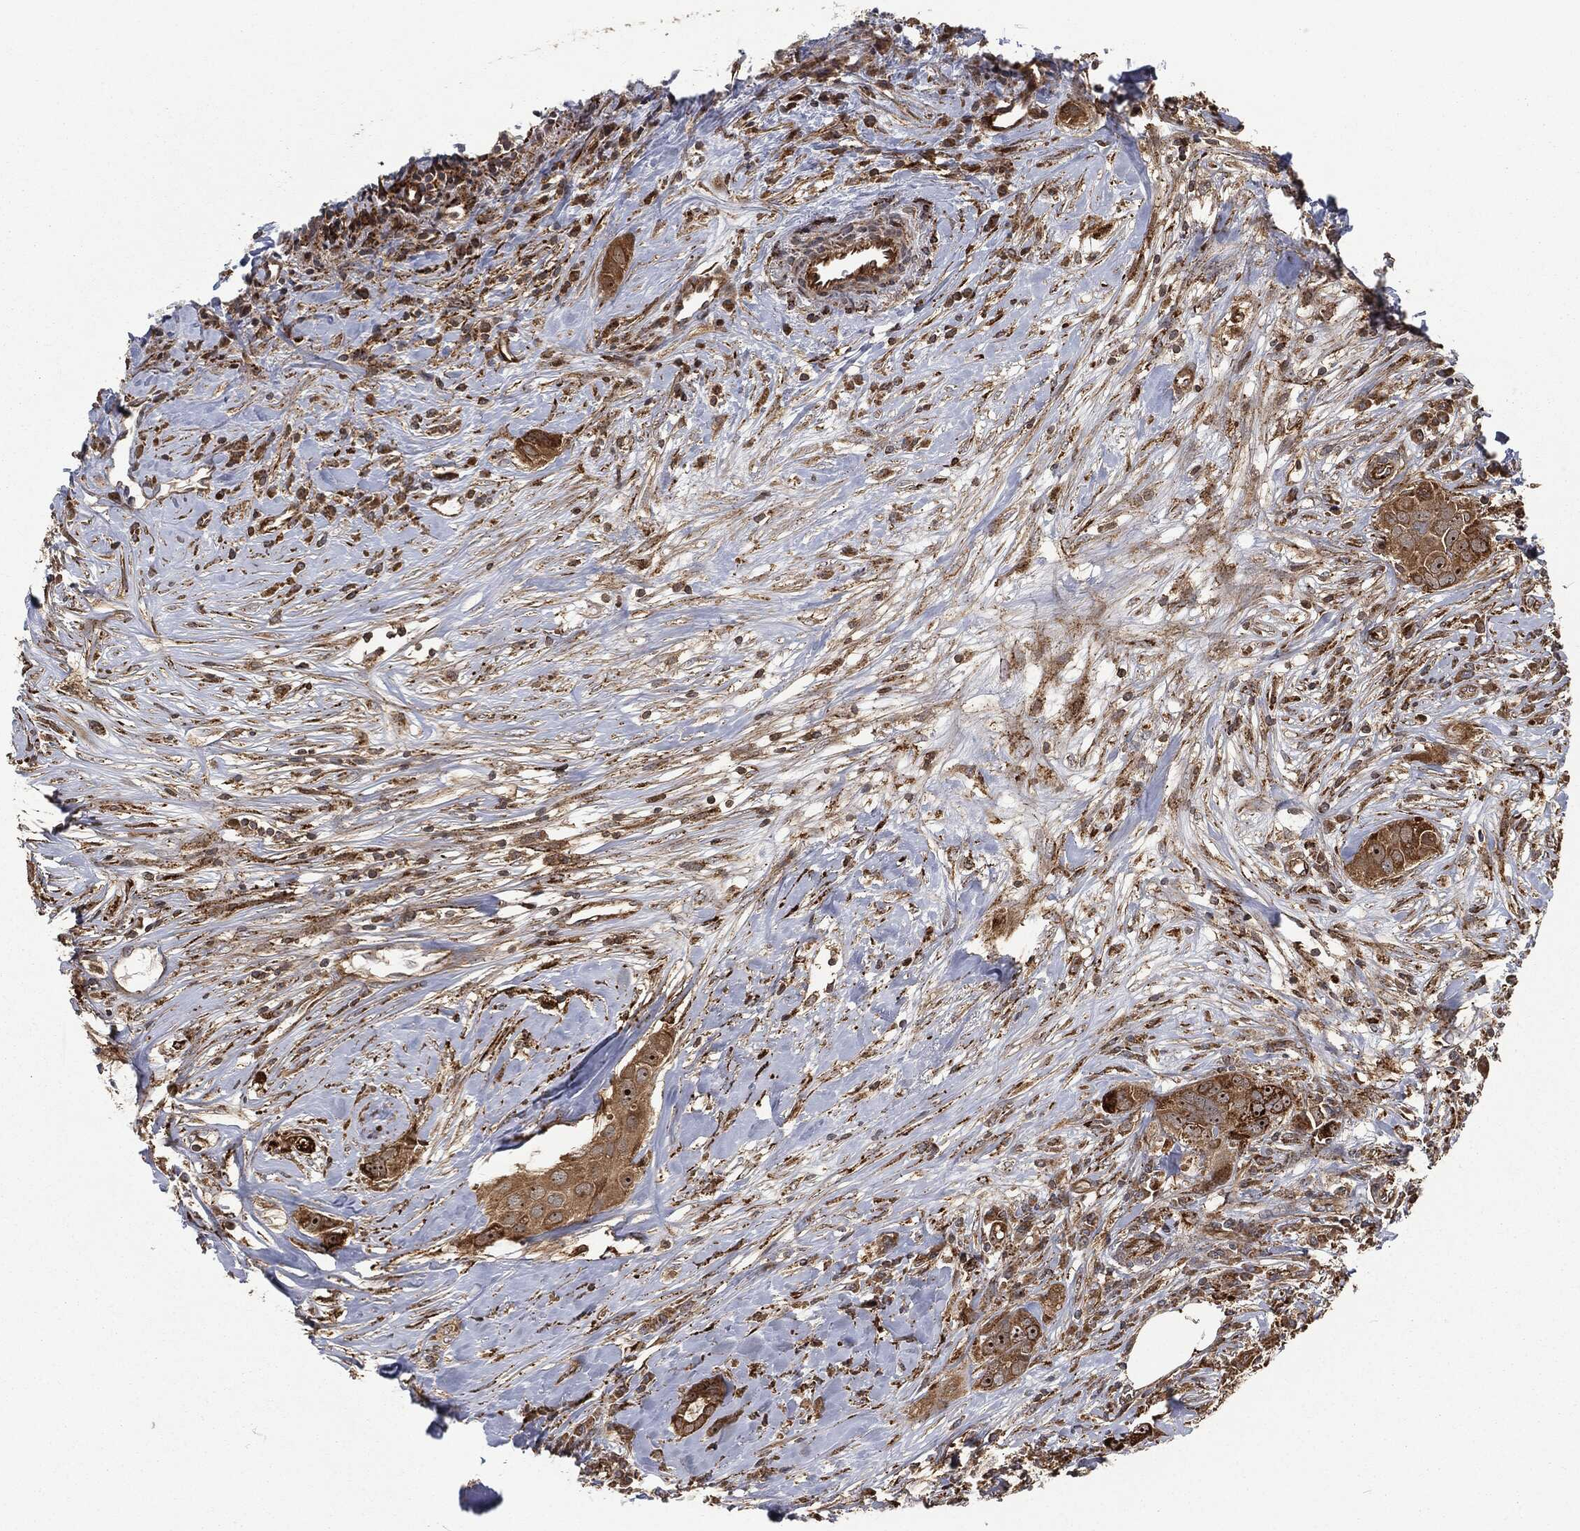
{"staining": {"intensity": "moderate", "quantity": ">75%", "location": "cytoplasmic/membranous"}, "tissue": "breast cancer", "cell_type": "Tumor cells", "image_type": "cancer", "snomed": [{"axis": "morphology", "description": "Duct carcinoma"}, {"axis": "topography", "description": "Breast"}], "caption": "Immunohistochemistry staining of breast intraductal carcinoma, which displays medium levels of moderate cytoplasmic/membranous positivity in about >75% of tumor cells indicating moderate cytoplasmic/membranous protein staining. The staining was performed using DAB (3,3'-diaminobenzidine) (brown) for protein detection and nuclei were counterstained in hematoxylin (blue).", "gene": "RFTN1", "patient": {"sex": "female", "age": 43}}